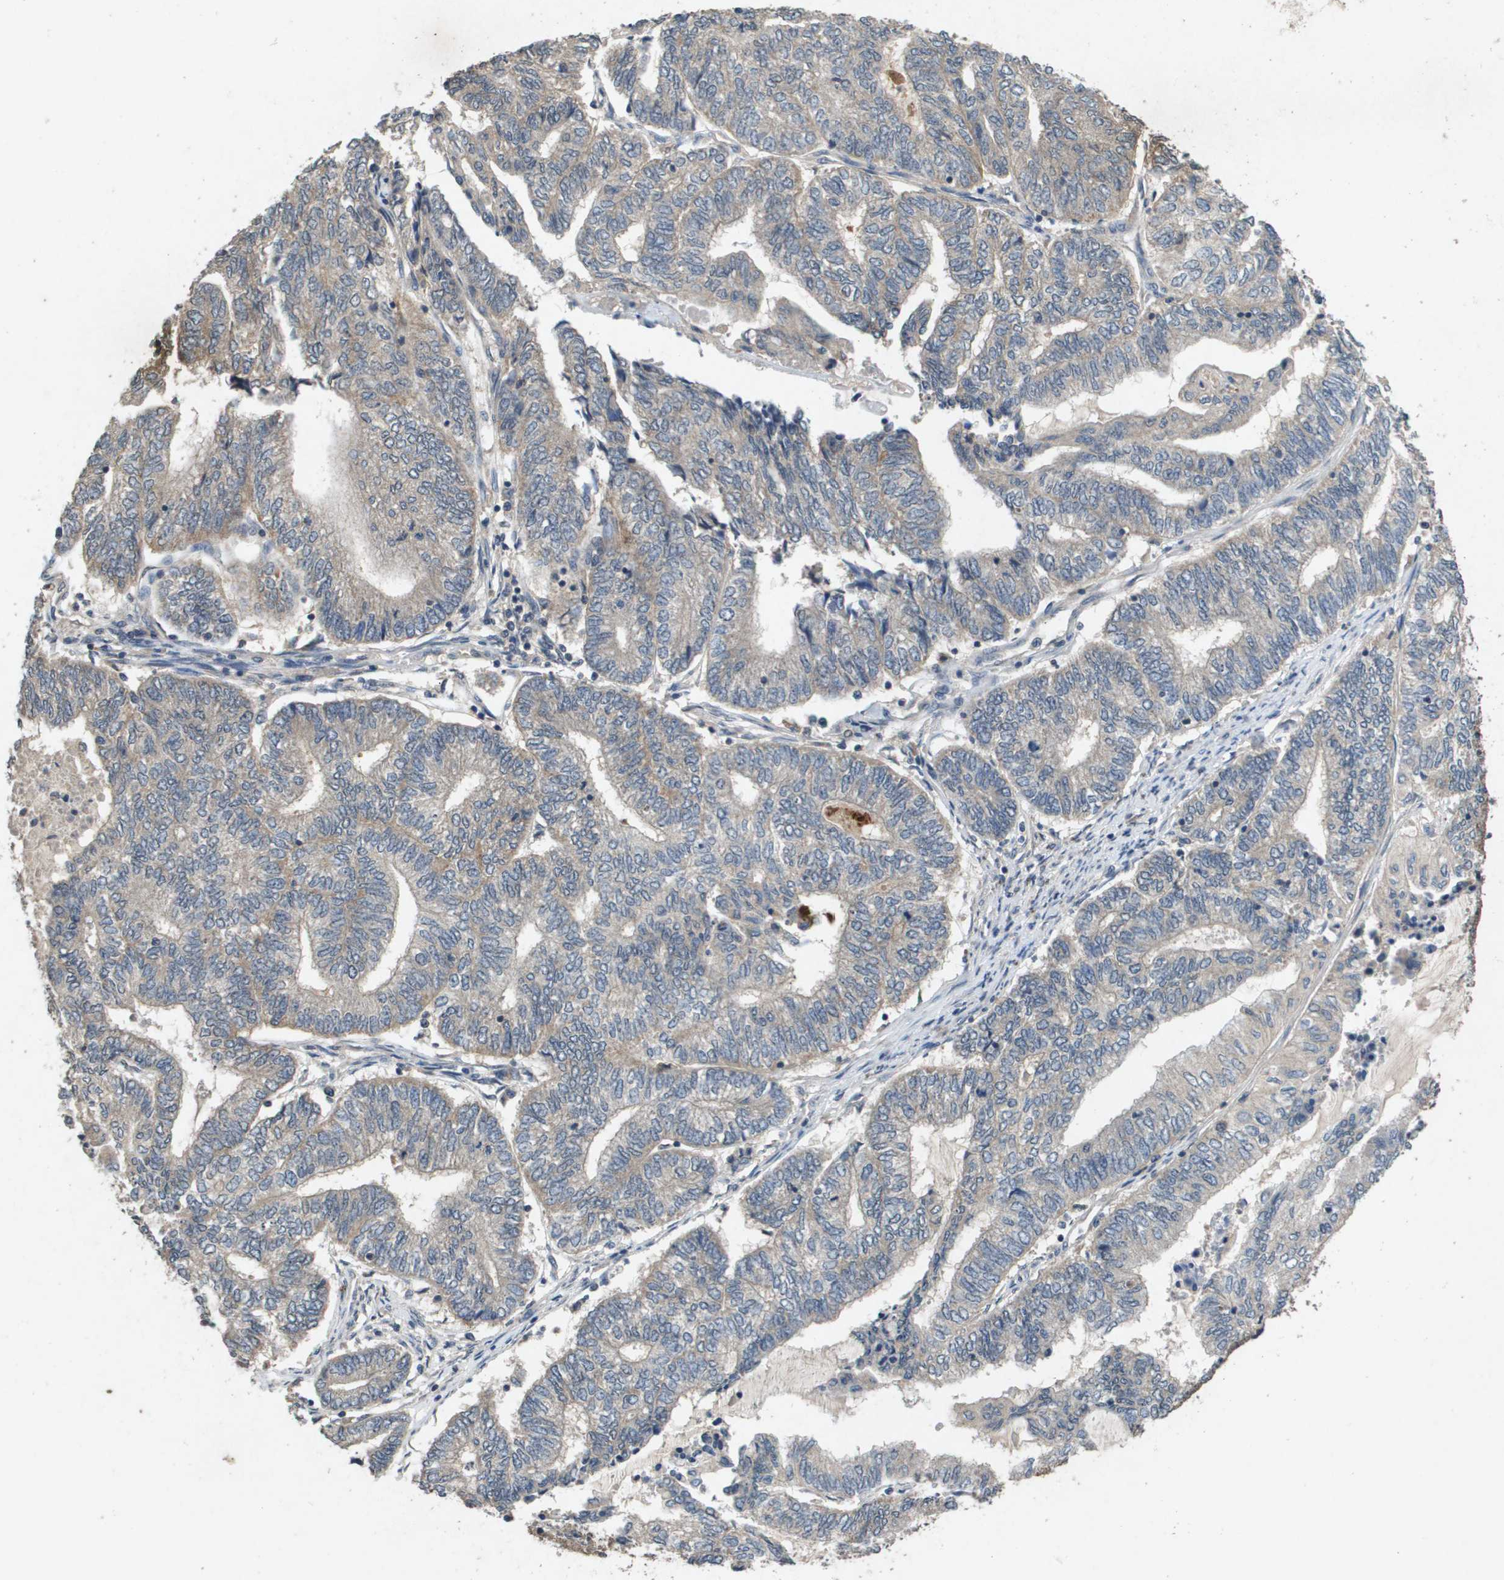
{"staining": {"intensity": "weak", "quantity": "<25%", "location": "cytoplasmic/membranous"}, "tissue": "endometrial cancer", "cell_type": "Tumor cells", "image_type": "cancer", "snomed": [{"axis": "morphology", "description": "Adenocarcinoma, NOS"}, {"axis": "topography", "description": "Uterus"}, {"axis": "topography", "description": "Endometrium"}], "caption": "Endometrial cancer (adenocarcinoma) stained for a protein using immunohistochemistry (IHC) demonstrates no positivity tumor cells.", "gene": "PROC", "patient": {"sex": "female", "age": 70}}